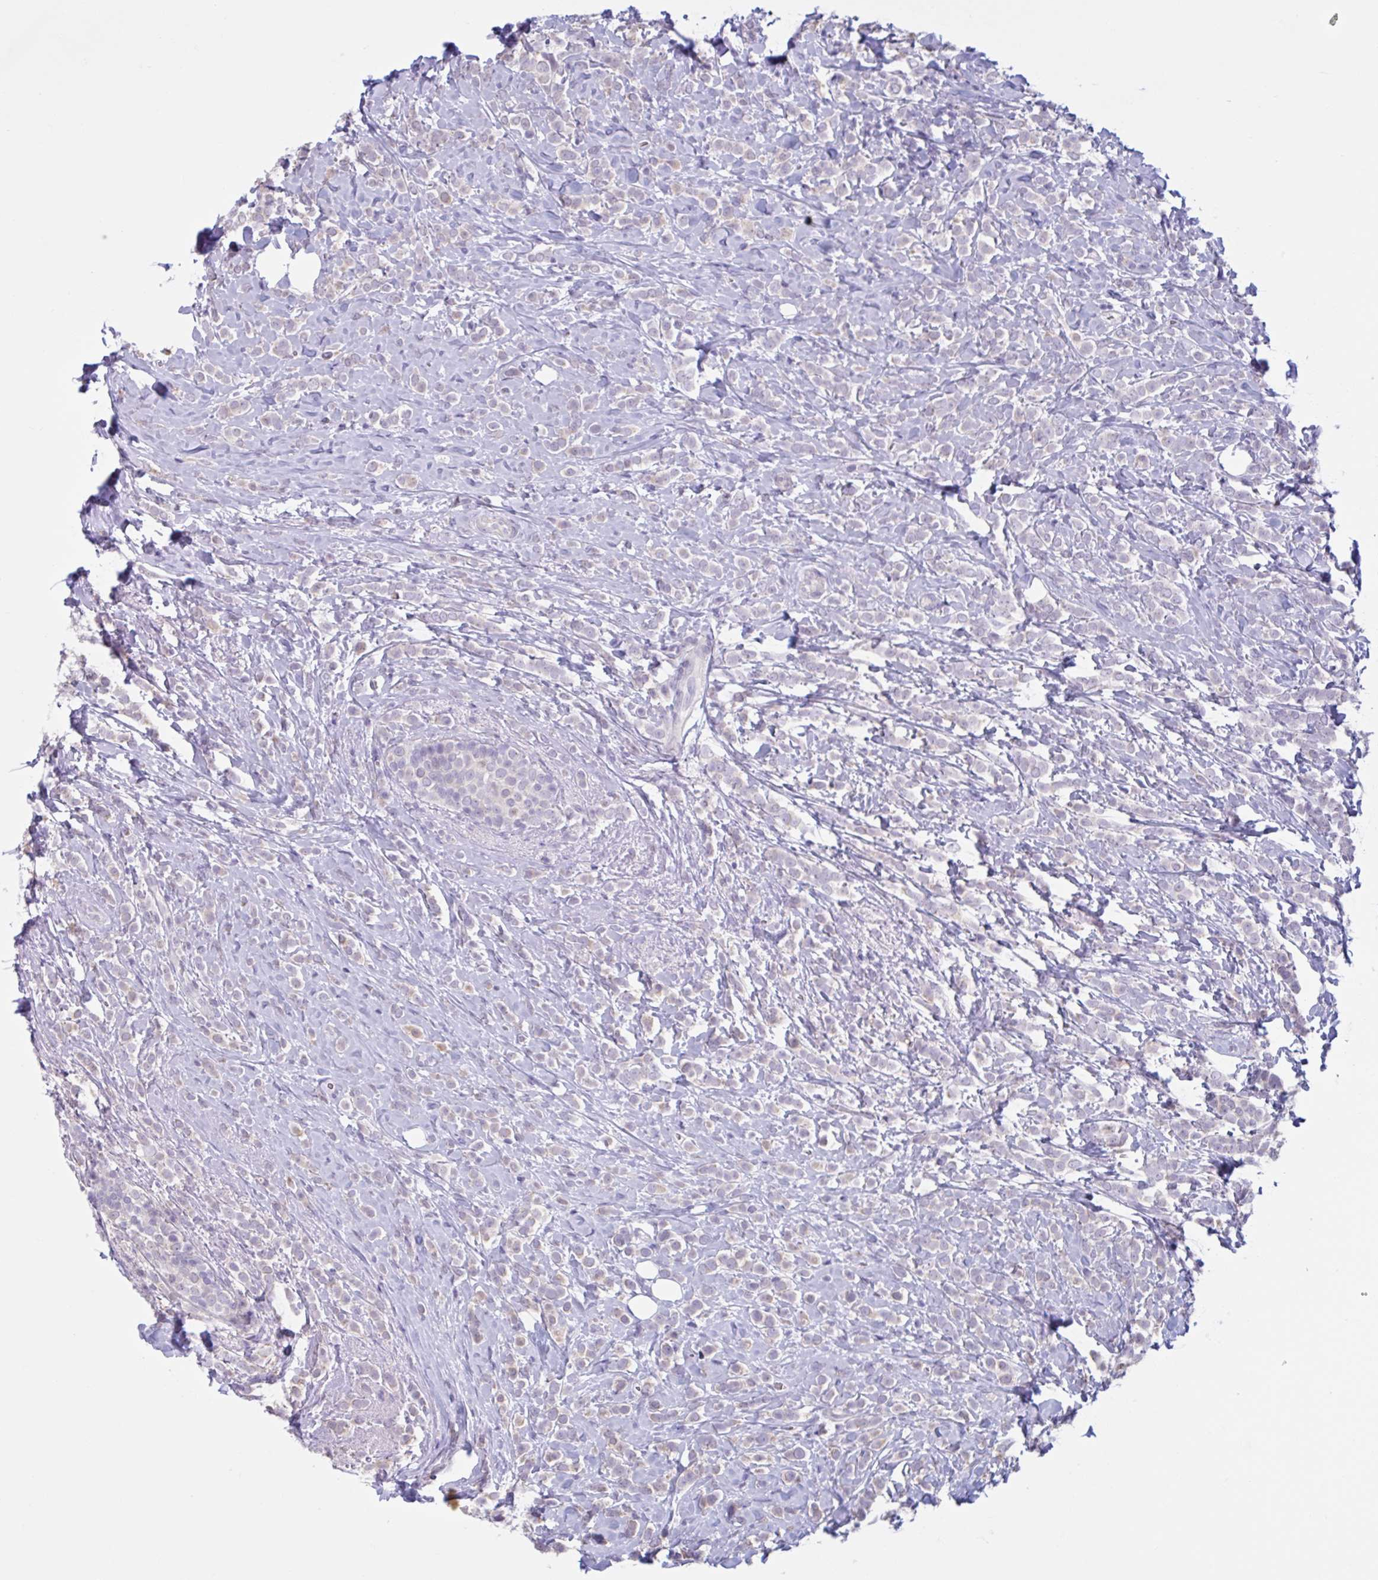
{"staining": {"intensity": "negative", "quantity": "none", "location": "none"}, "tissue": "breast cancer", "cell_type": "Tumor cells", "image_type": "cancer", "snomed": [{"axis": "morphology", "description": "Lobular carcinoma"}, {"axis": "topography", "description": "Breast"}], "caption": "Tumor cells are negative for brown protein staining in breast cancer.", "gene": "CDH19", "patient": {"sex": "female", "age": 49}}